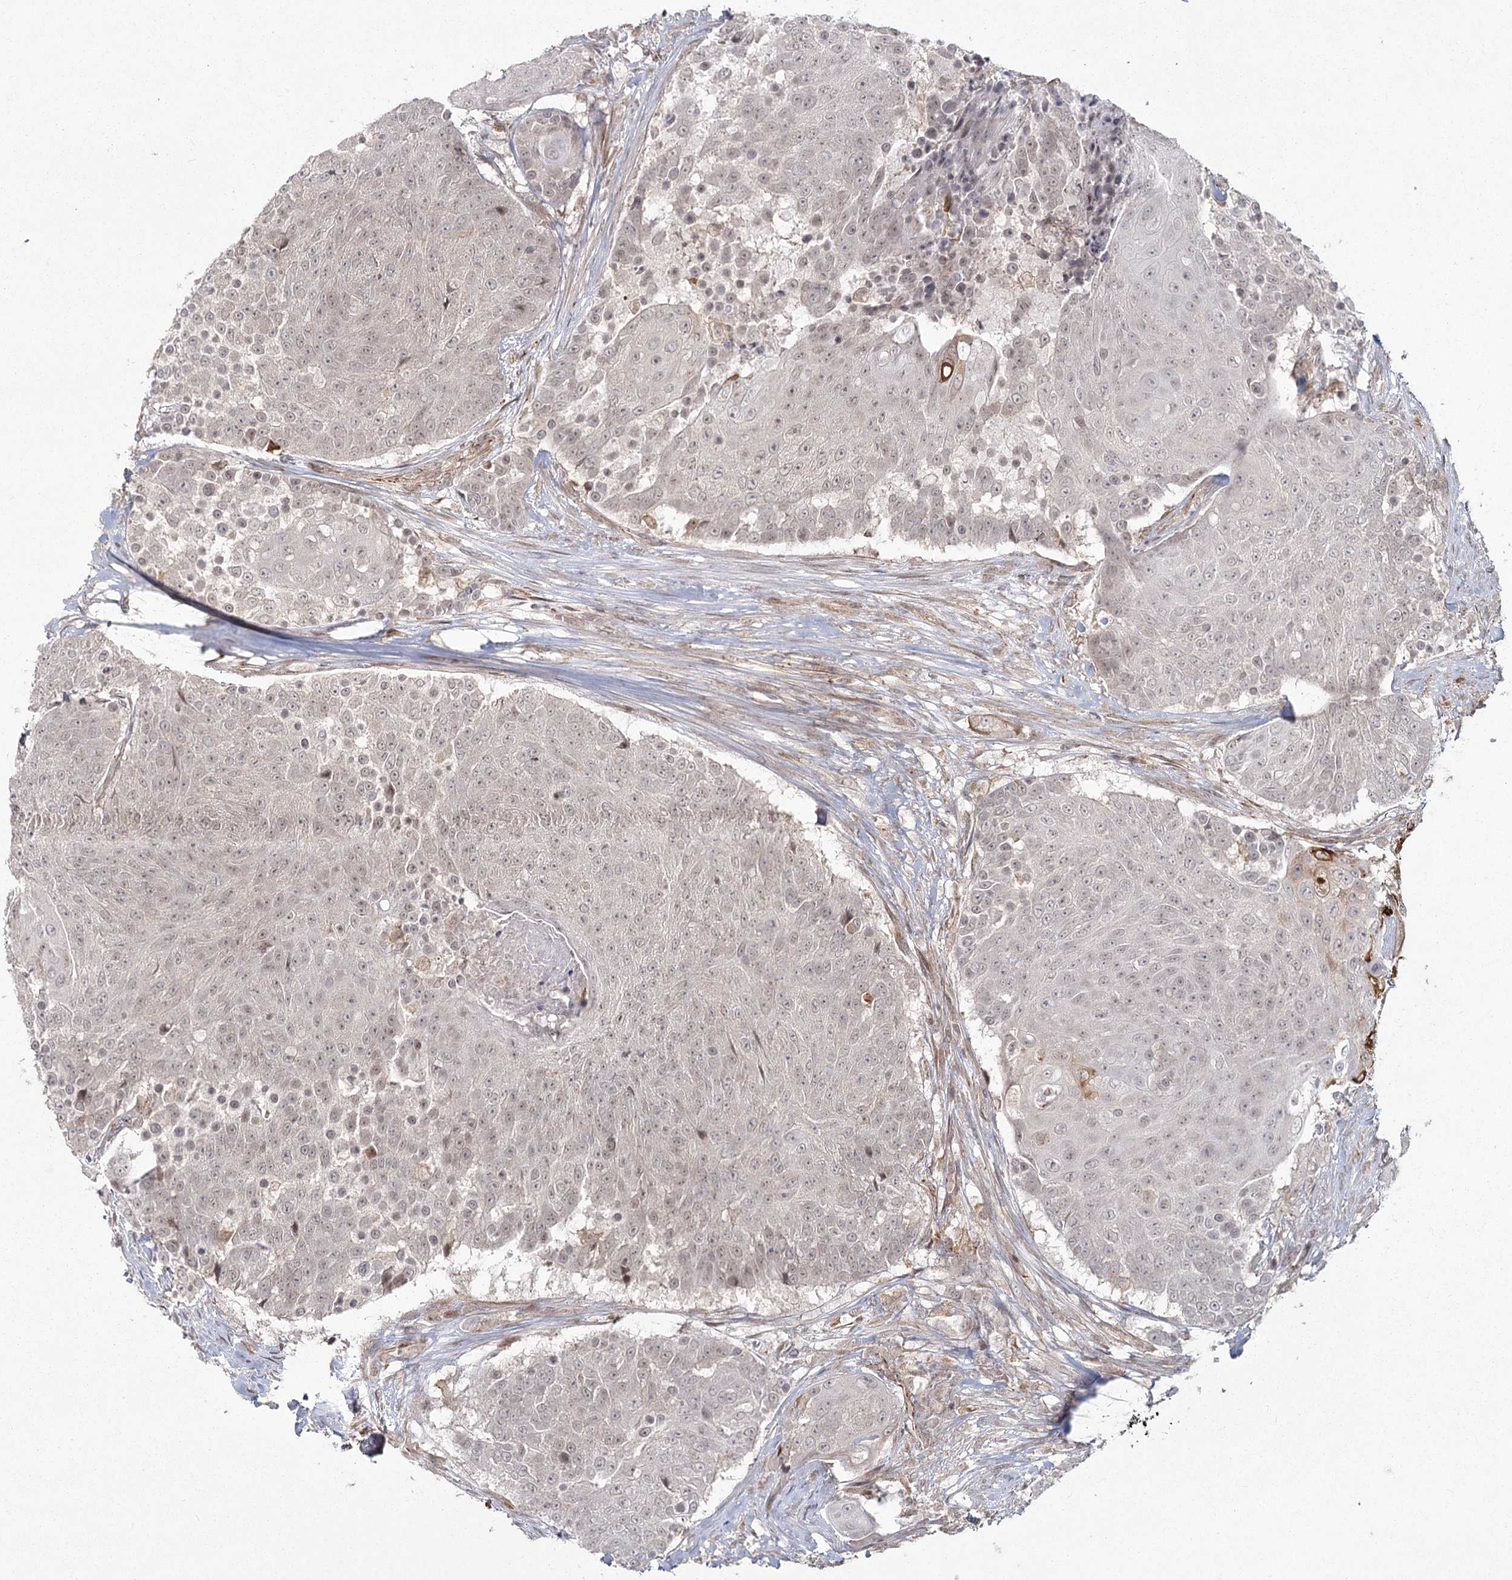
{"staining": {"intensity": "weak", "quantity": "<25%", "location": "nuclear"}, "tissue": "urothelial cancer", "cell_type": "Tumor cells", "image_type": "cancer", "snomed": [{"axis": "morphology", "description": "Urothelial carcinoma, High grade"}, {"axis": "topography", "description": "Urinary bladder"}], "caption": "An immunohistochemistry (IHC) histopathology image of urothelial cancer is shown. There is no staining in tumor cells of urothelial cancer.", "gene": "AP2M1", "patient": {"sex": "female", "age": 63}}